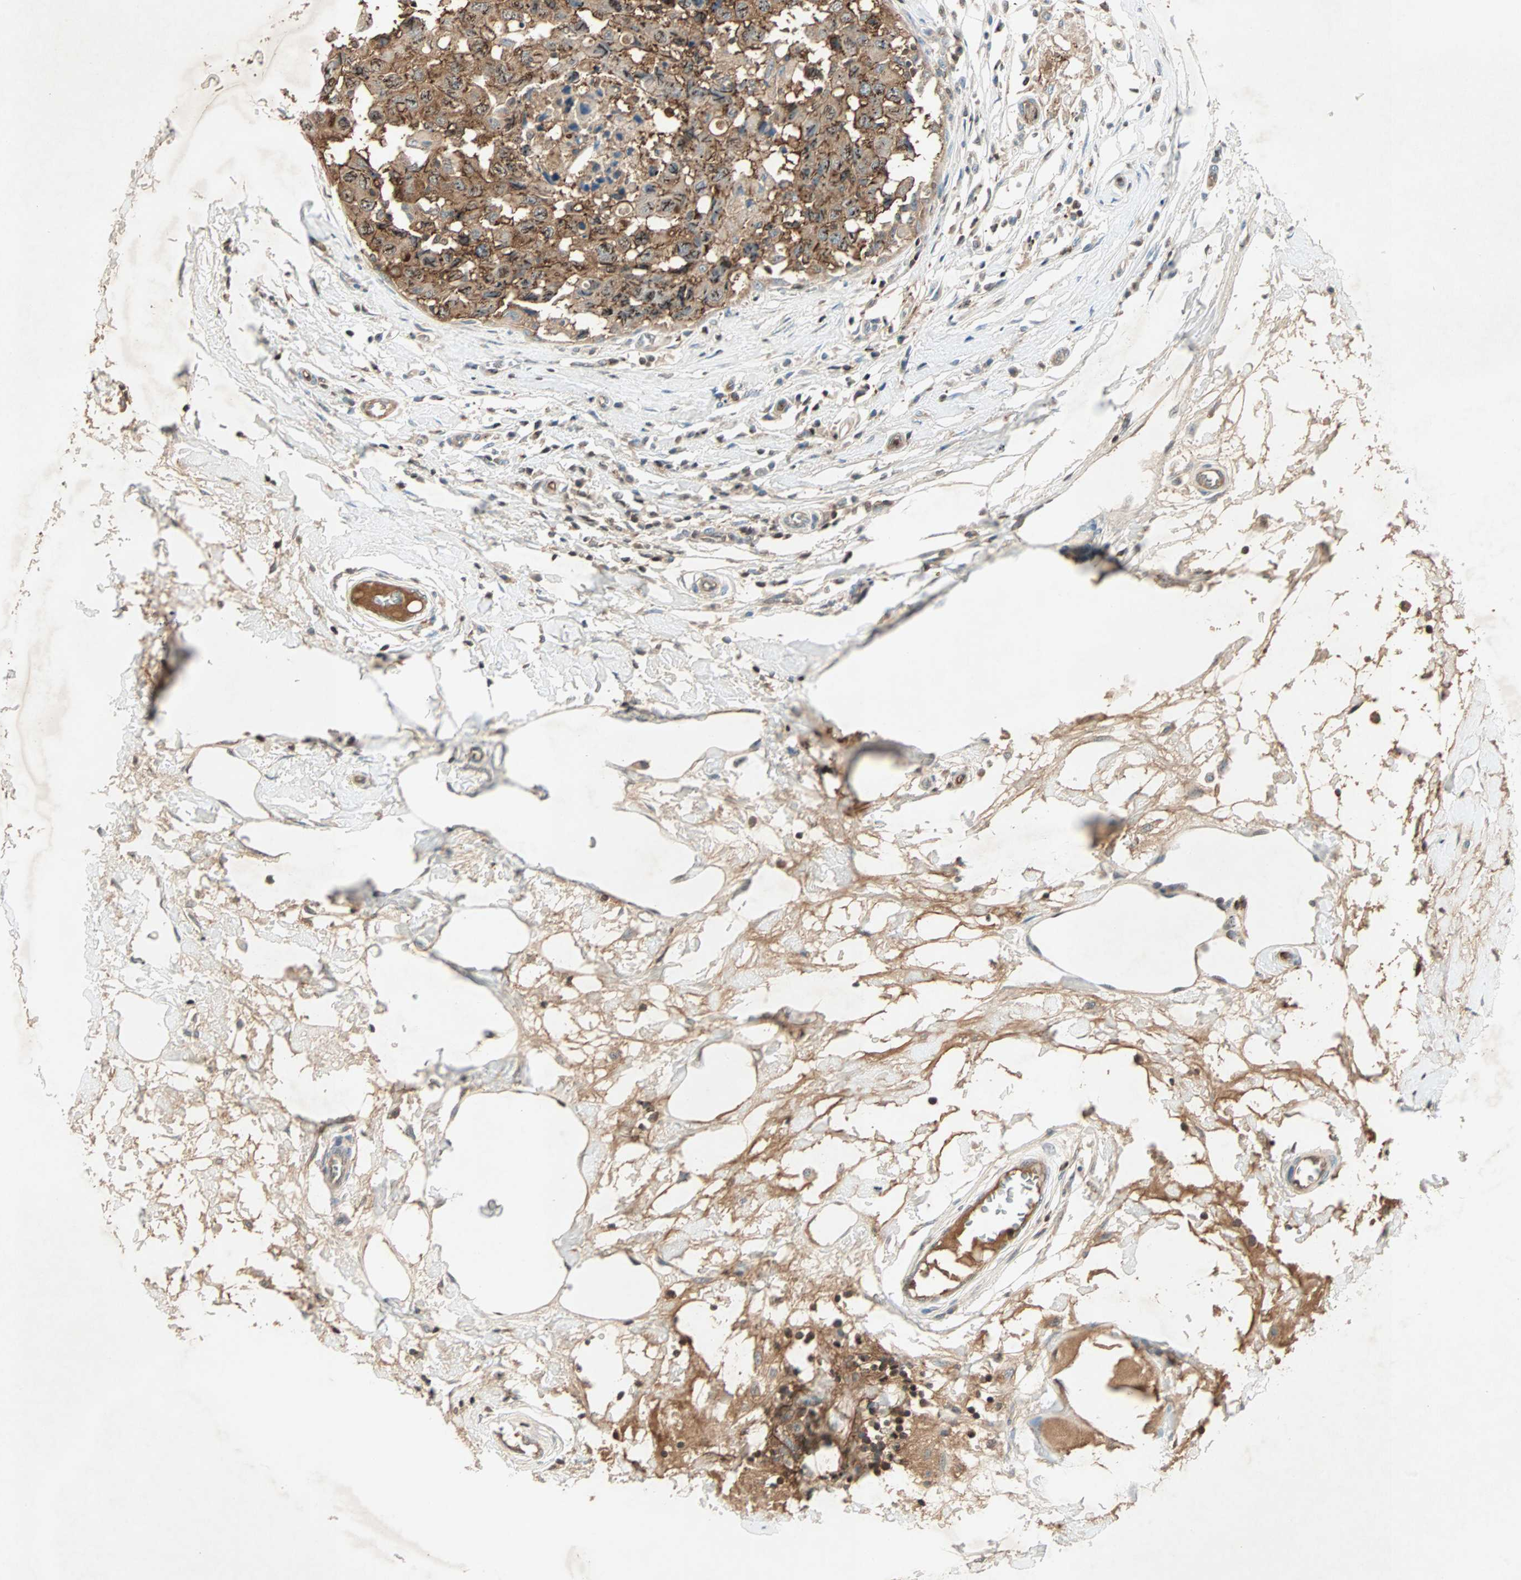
{"staining": {"intensity": "strong", "quantity": ">75%", "location": "cytoplasmic/membranous,nuclear"}, "tissue": "breast cancer", "cell_type": "Tumor cells", "image_type": "cancer", "snomed": [{"axis": "morphology", "description": "Duct carcinoma"}, {"axis": "topography", "description": "Breast"}], "caption": "Tumor cells demonstrate strong cytoplasmic/membranous and nuclear staining in about >75% of cells in intraductal carcinoma (breast).", "gene": "TEC", "patient": {"sex": "female", "age": 27}}